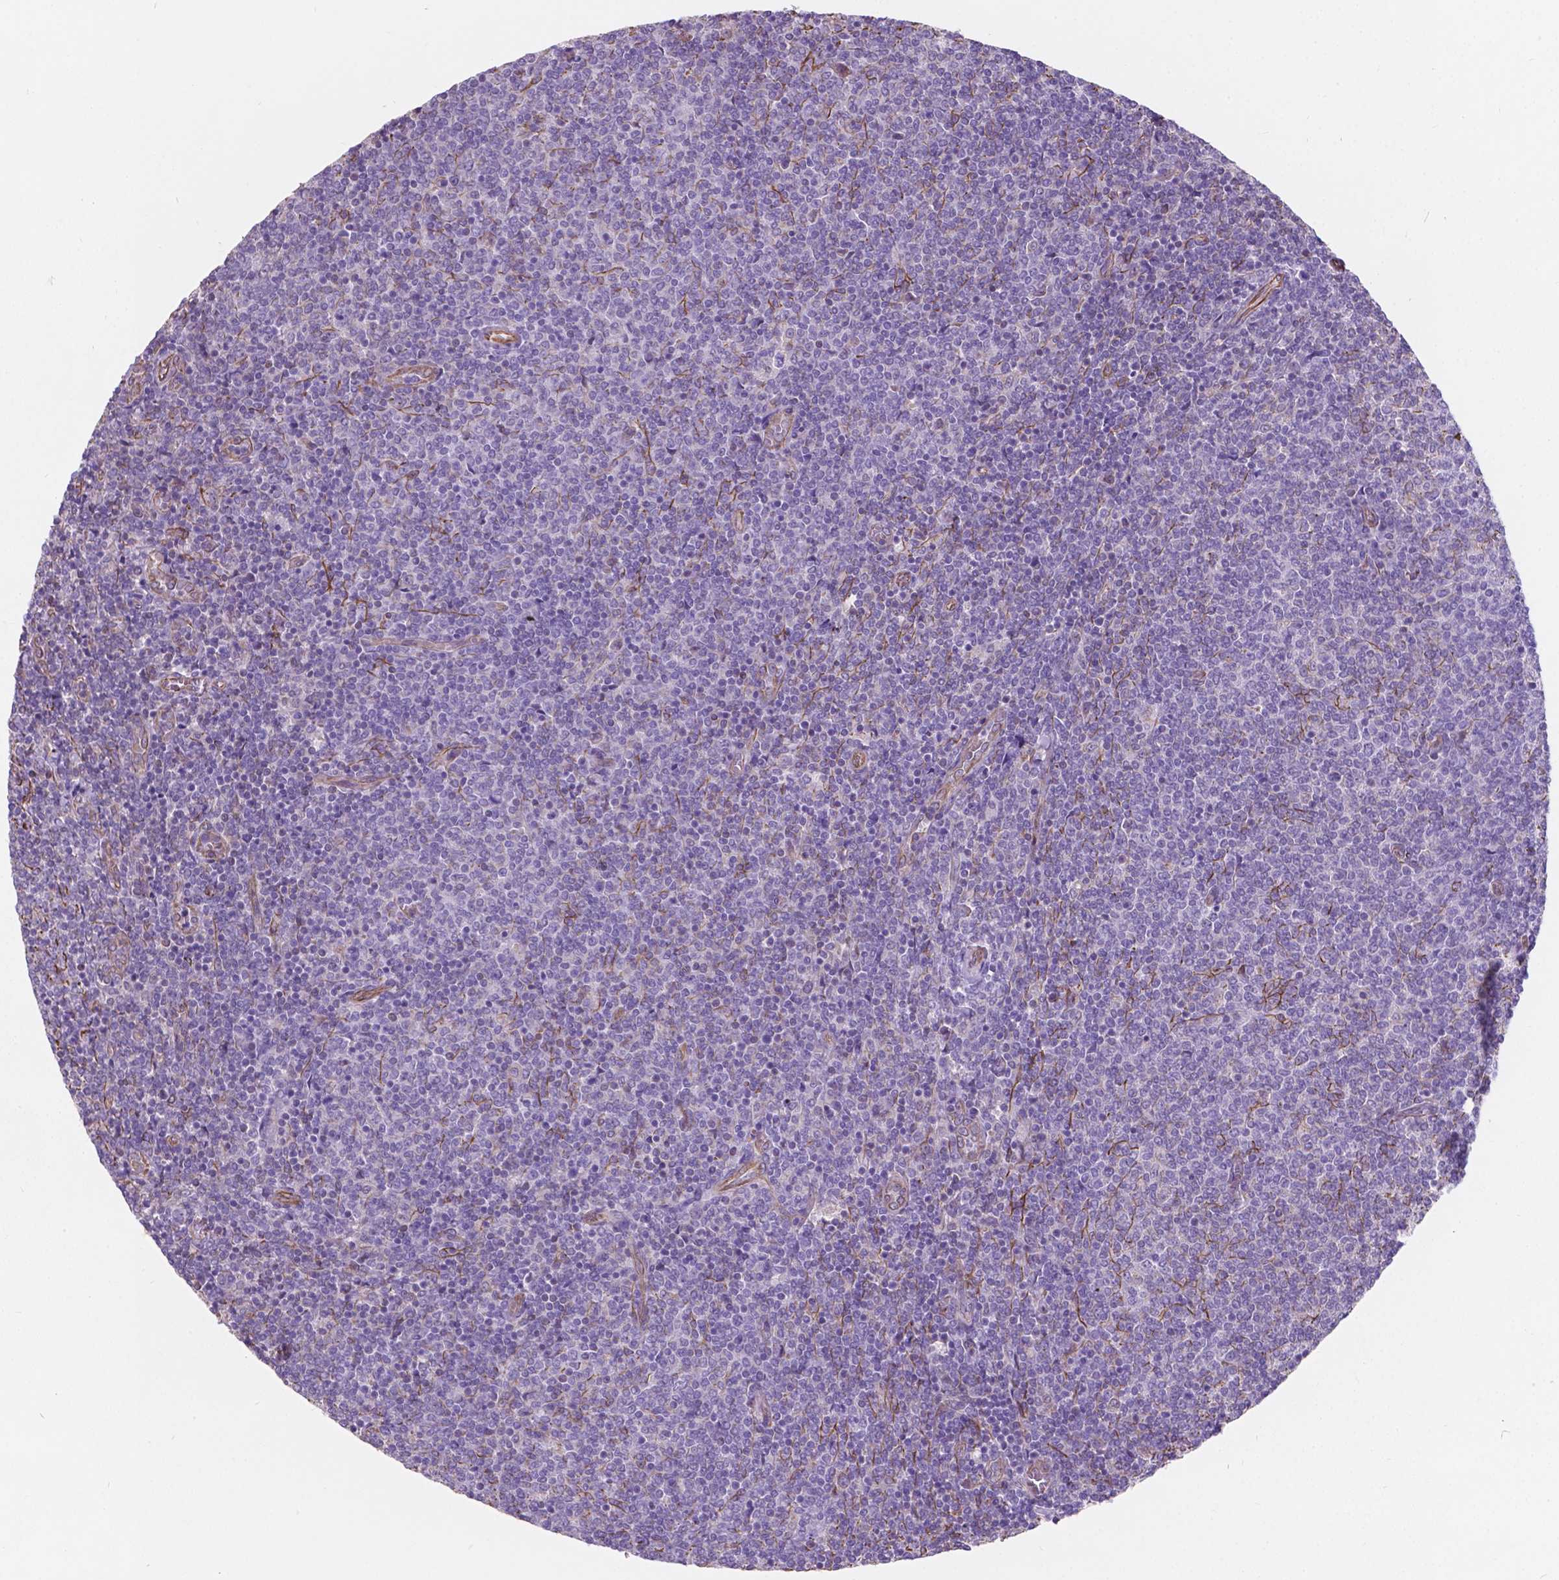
{"staining": {"intensity": "negative", "quantity": "none", "location": "none"}, "tissue": "lymphoma", "cell_type": "Tumor cells", "image_type": "cancer", "snomed": [{"axis": "morphology", "description": "Malignant lymphoma, non-Hodgkin's type, Low grade"}, {"axis": "topography", "description": "Lymph node"}], "caption": "Immunohistochemistry photomicrograph of neoplastic tissue: human low-grade malignant lymphoma, non-Hodgkin's type stained with DAB (3,3'-diaminobenzidine) demonstrates no significant protein positivity in tumor cells.", "gene": "AMOT", "patient": {"sex": "male", "age": 52}}